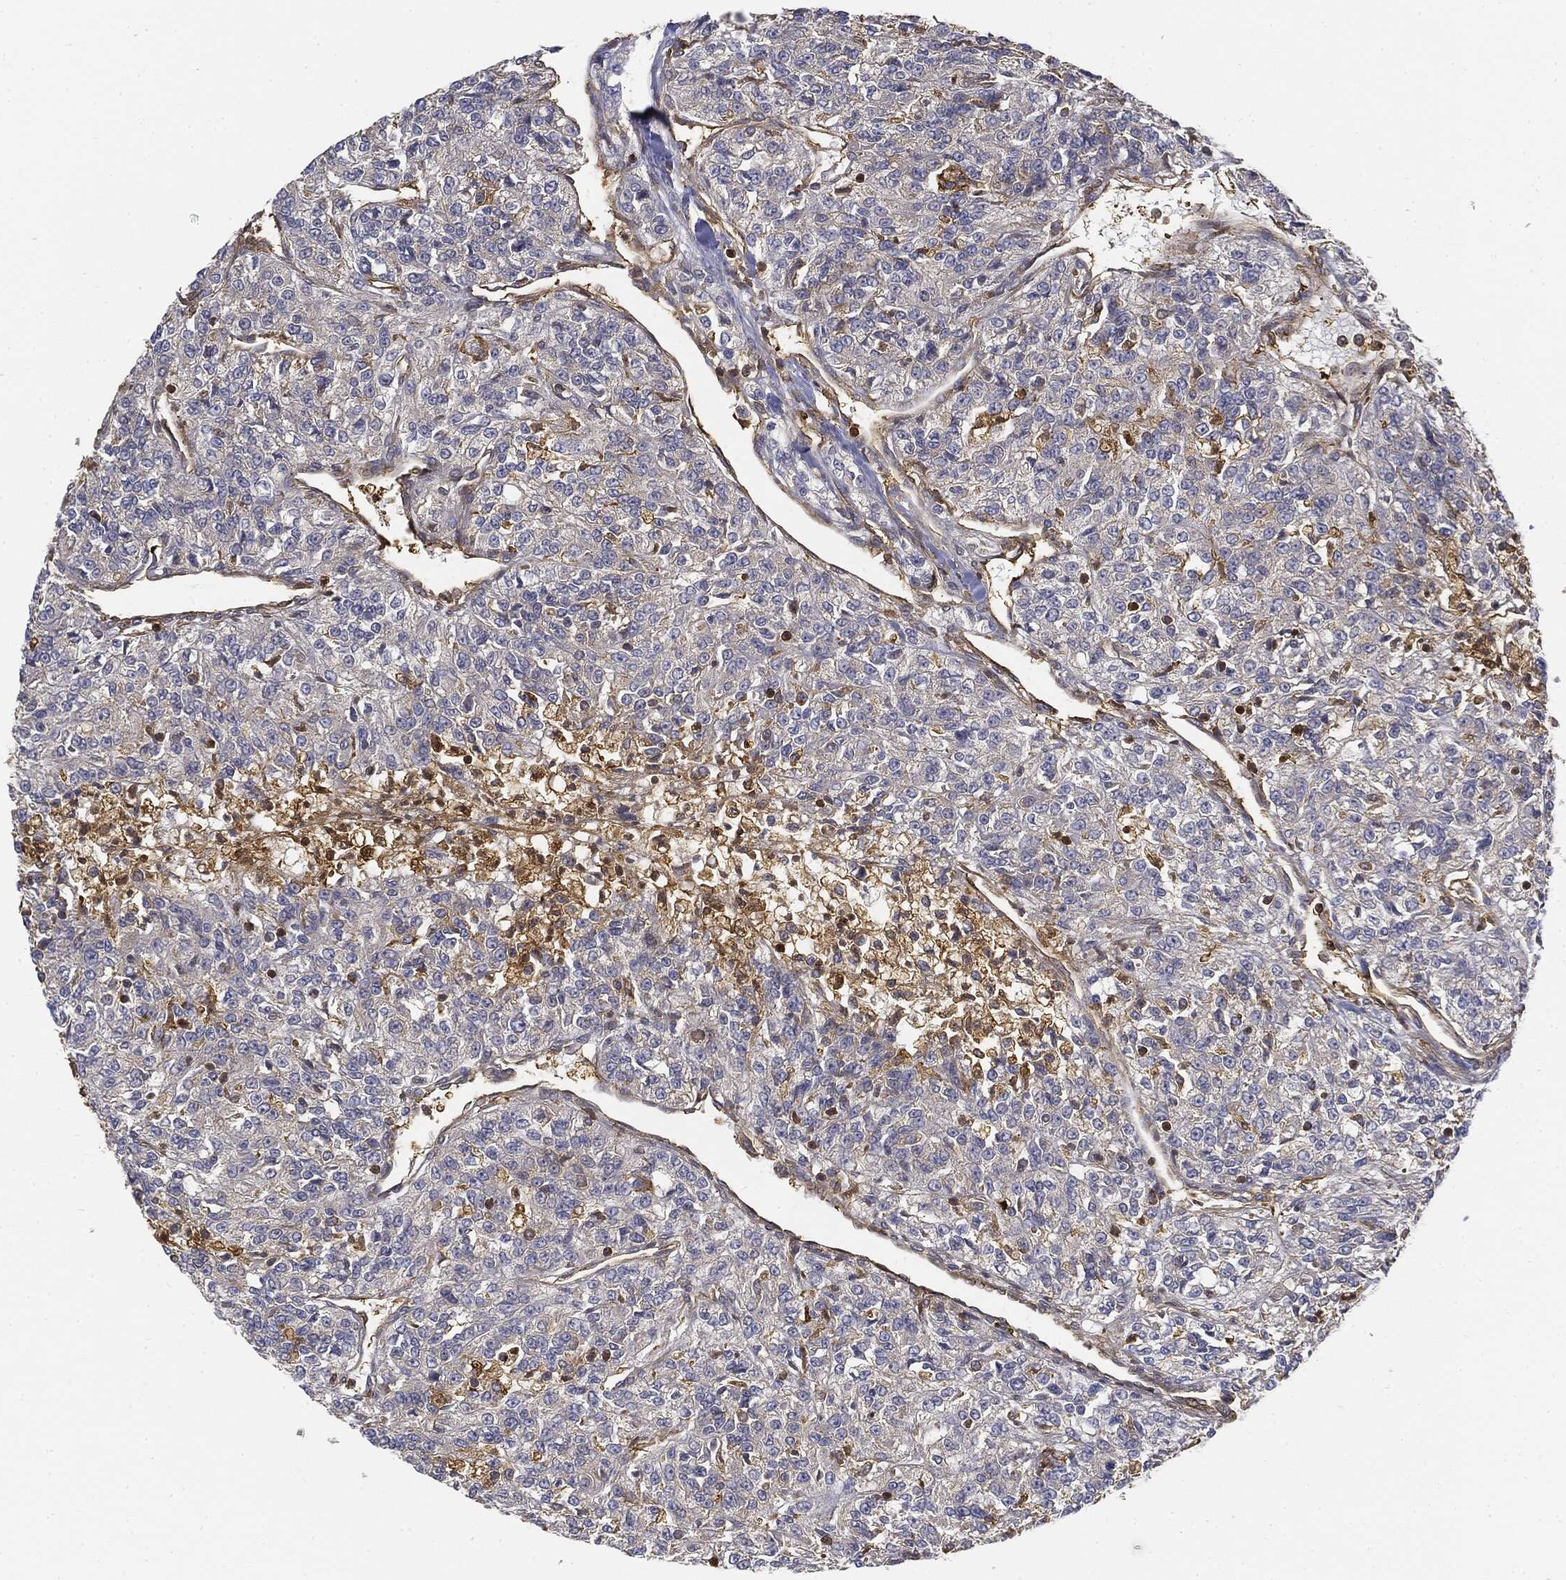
{"staining": {"intensity": "negative", "quantity": "none", "location": "none"}, "tissue": "renal cancer", "cell_type": "Tumor cells", "image_type": "cancer", "snomed": [{"axis": "morphology", "description": "Adenocarcinoma, NOS"}, {"axis": "topography", "description": "Kidney"}], "caption": "DAB (3,3'-diaminobenzidine) immunohistochemical staining of human renal cancer reveals no significant staining in tumor cells. Nuclei are stained in blue.", "gene": "WDR1", "patient": {"sex": "female", "age": 63}}